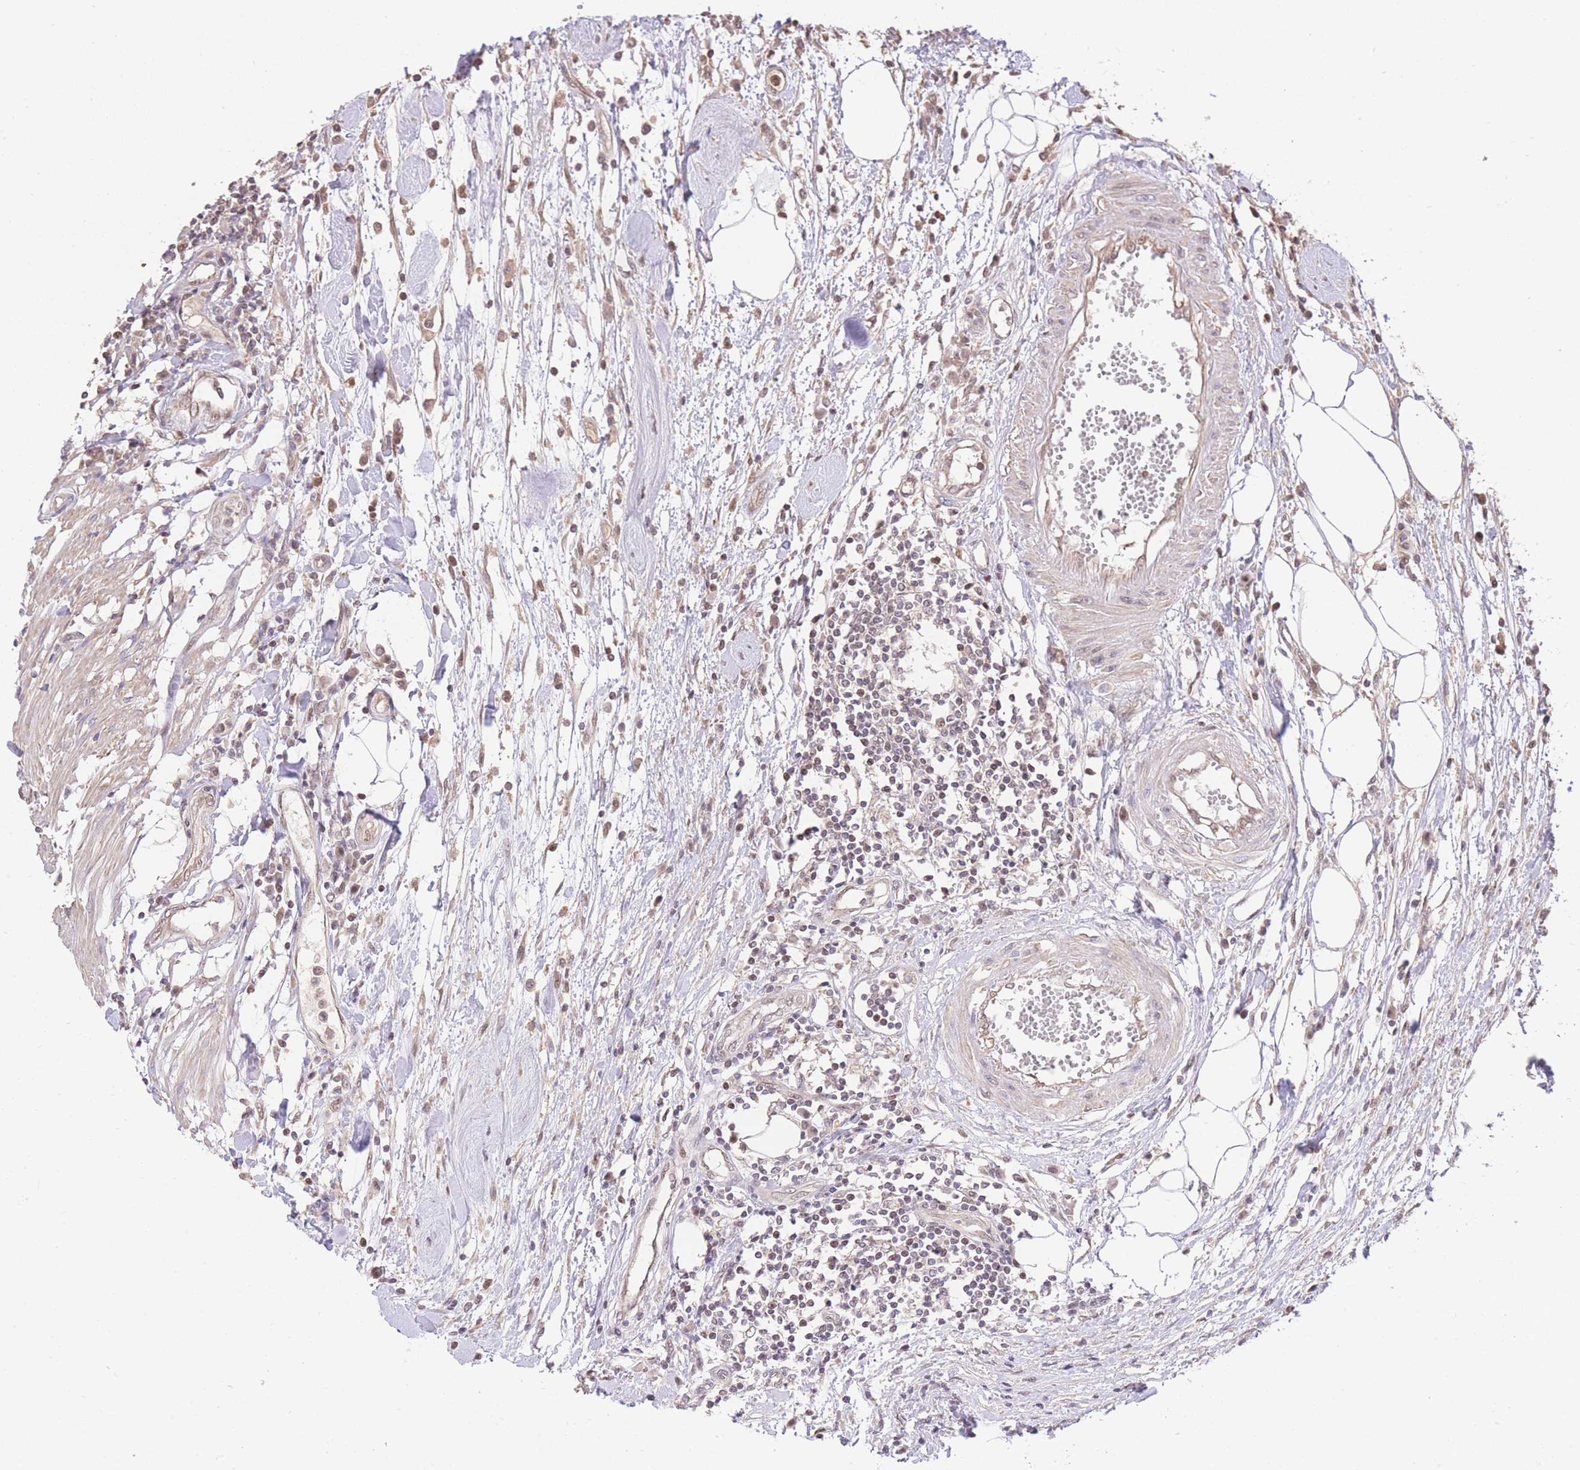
{"staining": {"intensity": "weak", "quantity": "<25%", "location": "cytoplasmic/membranous"}, "tissue": "colorectal cancer", "cell_type": "Tumor cells", "image_type": "cancer", "snomed": [{"axis": "morphology", "description": "Adenocarcinoma, NOS"}, {"axis": "topography", "description": "Colon"}], "caption": "There is no significant positivity in tumor cells of colorectal adenocarcinoma.", "gene": "UBXN7", "patient": {"sex": "male", "age": 77}}